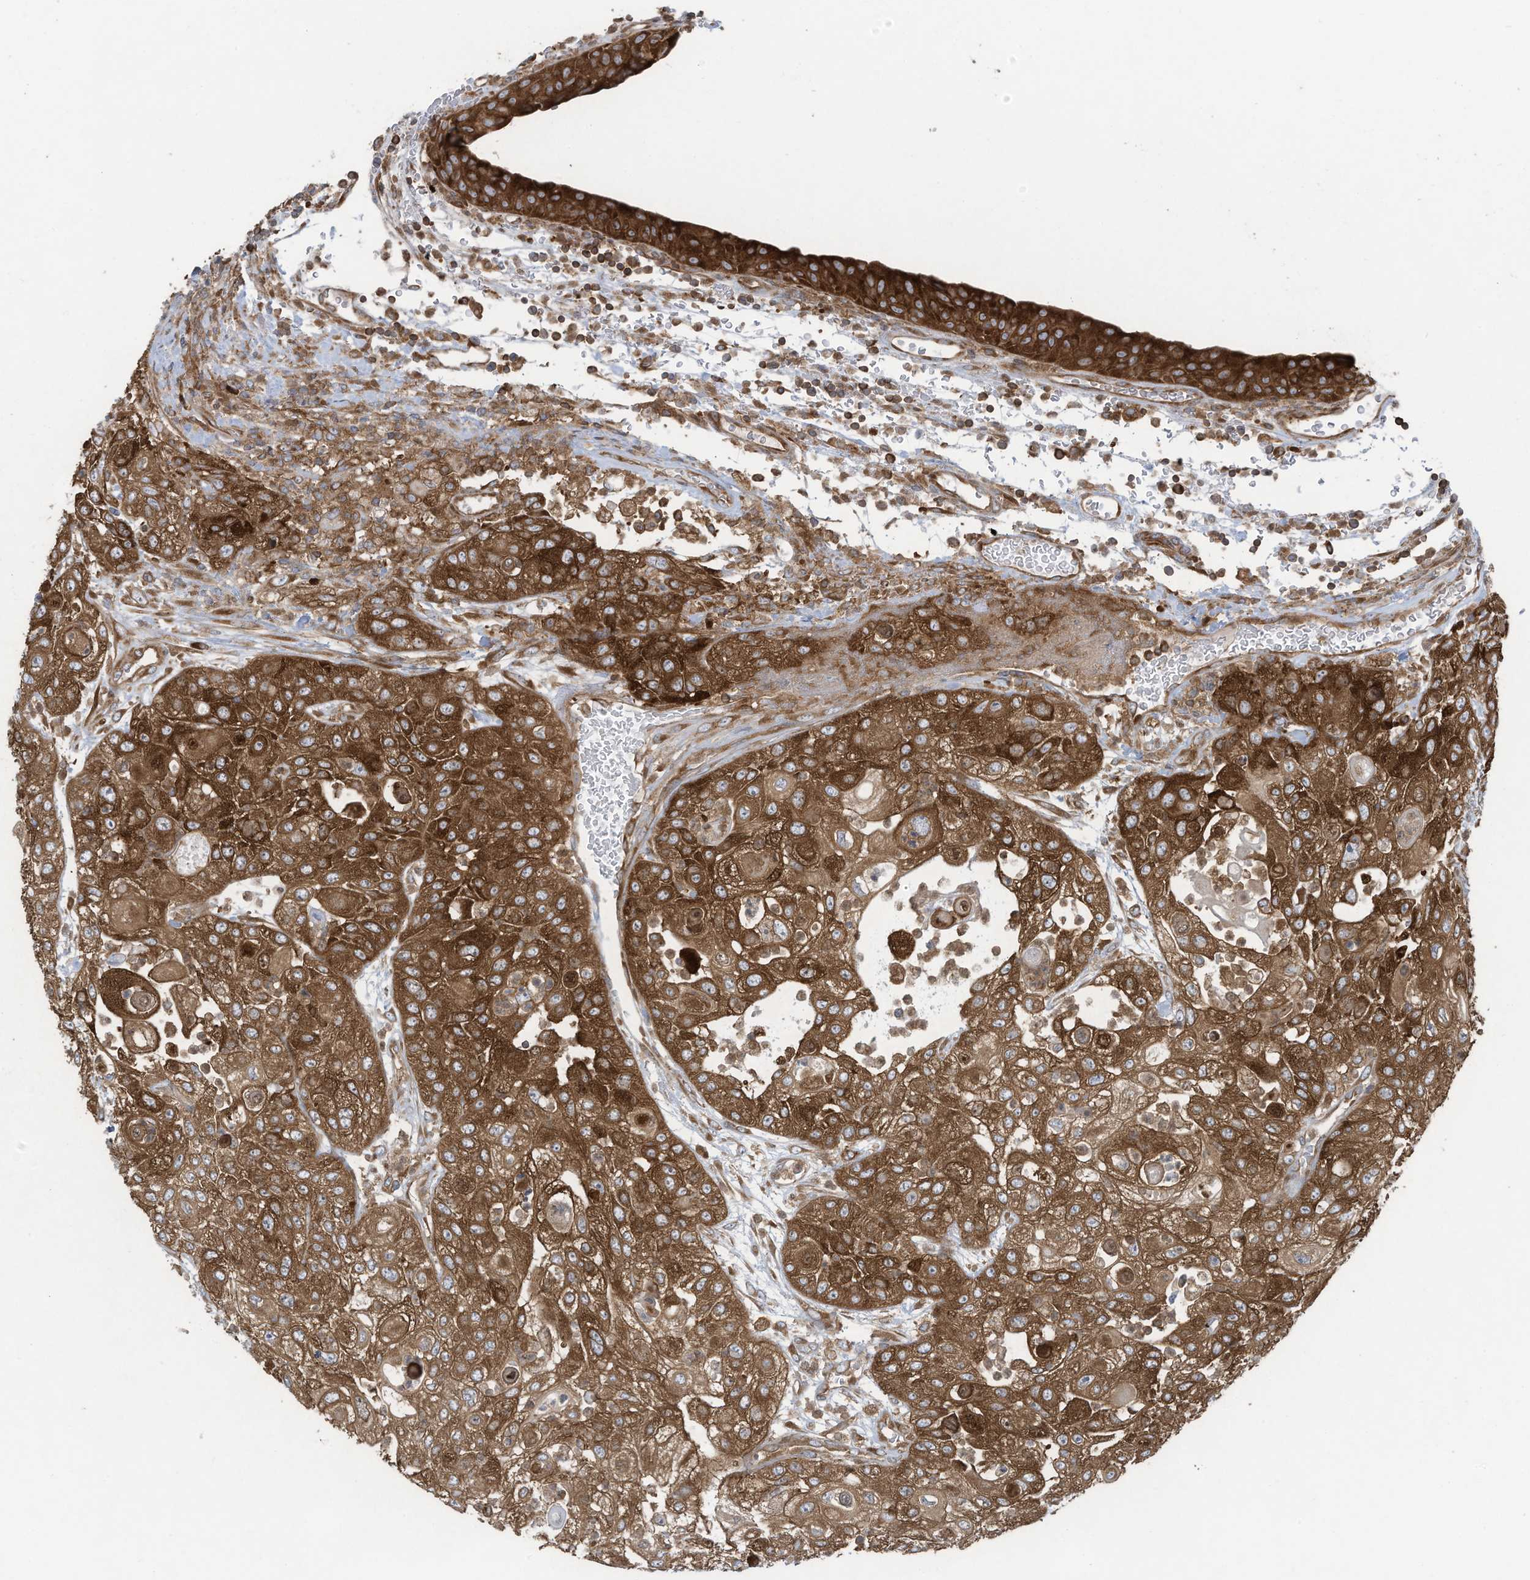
{"staining": {"intensity": "strong", "quantity": "25%-75%", "location": "cytoplasmic/membranous,nuclear"}, "tissue": "urothelial cancer", "cell_type": "Tumor cells", "image_type": "cancer", "snomed": [{"axis": "morphology", "description": "Urothelial carcinoma, High grade"}, {"axis": "topography", "description": "Urinary bladder"}], "caption": "Immunohistochemistry histopathology image of urothelial carcinoma (high-grade) stained for a protein (brown), which displays high levels of strong cytoplasmic/membranous and nuclear expression in about 25%-75% of tumor cells.", "gene": "OLA1", "patient": {"sex": "female", "age": 79}}